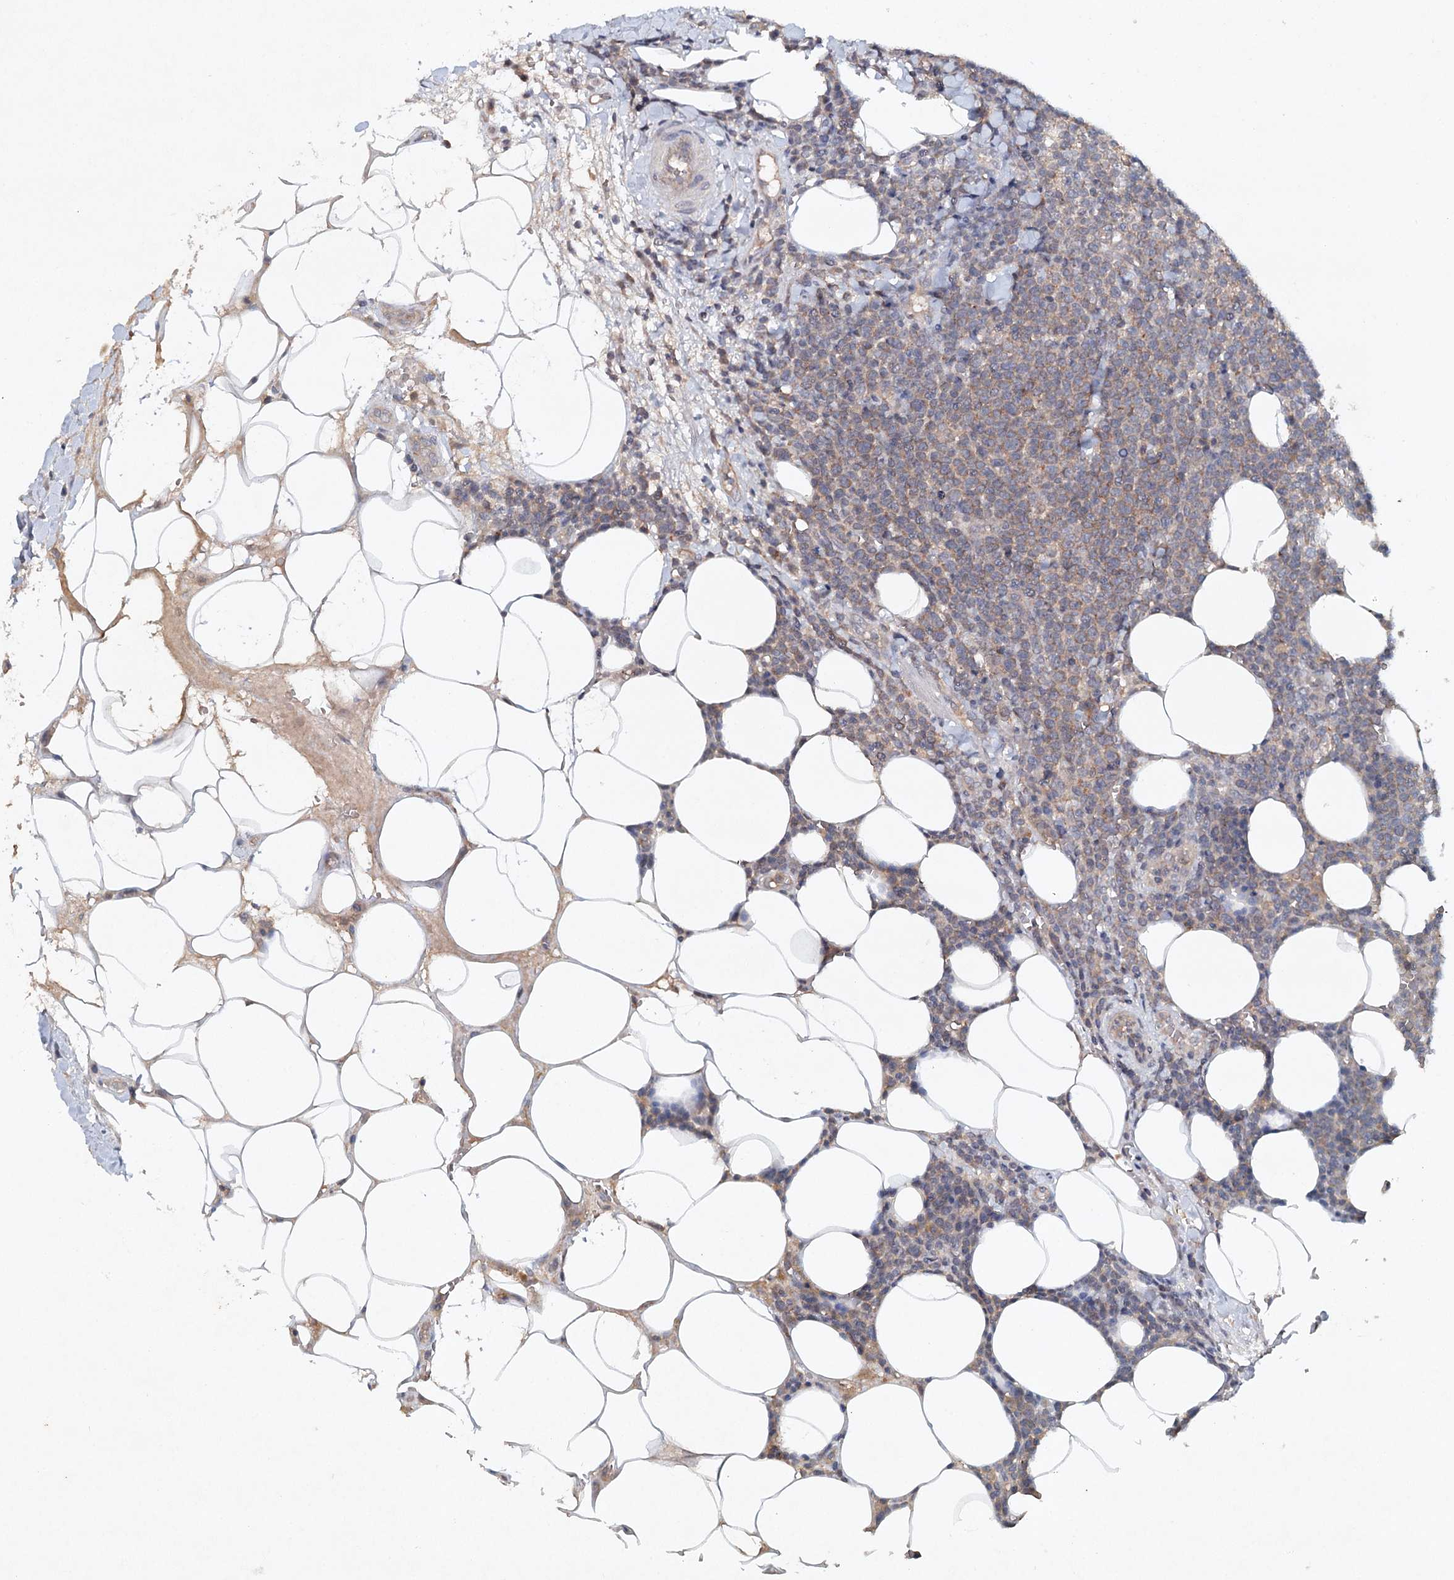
{"staining": {"intensity": "weak", "quantity": "25%-75%", "location": "cytoplasmic/membranous"}, "tissue": "lymphoma", "cell_type": "Tumor cells", "image_type": "cancer", "snomed": [{"axis": "morphology", "description": "Malignant lymphoma, non-Hodgkin's type, High grade"}, {"axis": "topography", "description": "Lymph node"}], "caption": "Immunohistochemistry (IHC) histopathology image of lymphoma stained for a protein (brown), which reveals low levels of weak cytoplasmic/membranous expression in approximately 25%-75% of tumor cells.", "gene": "SYNPO", "patient": {"sex": "male", "age": 61}}